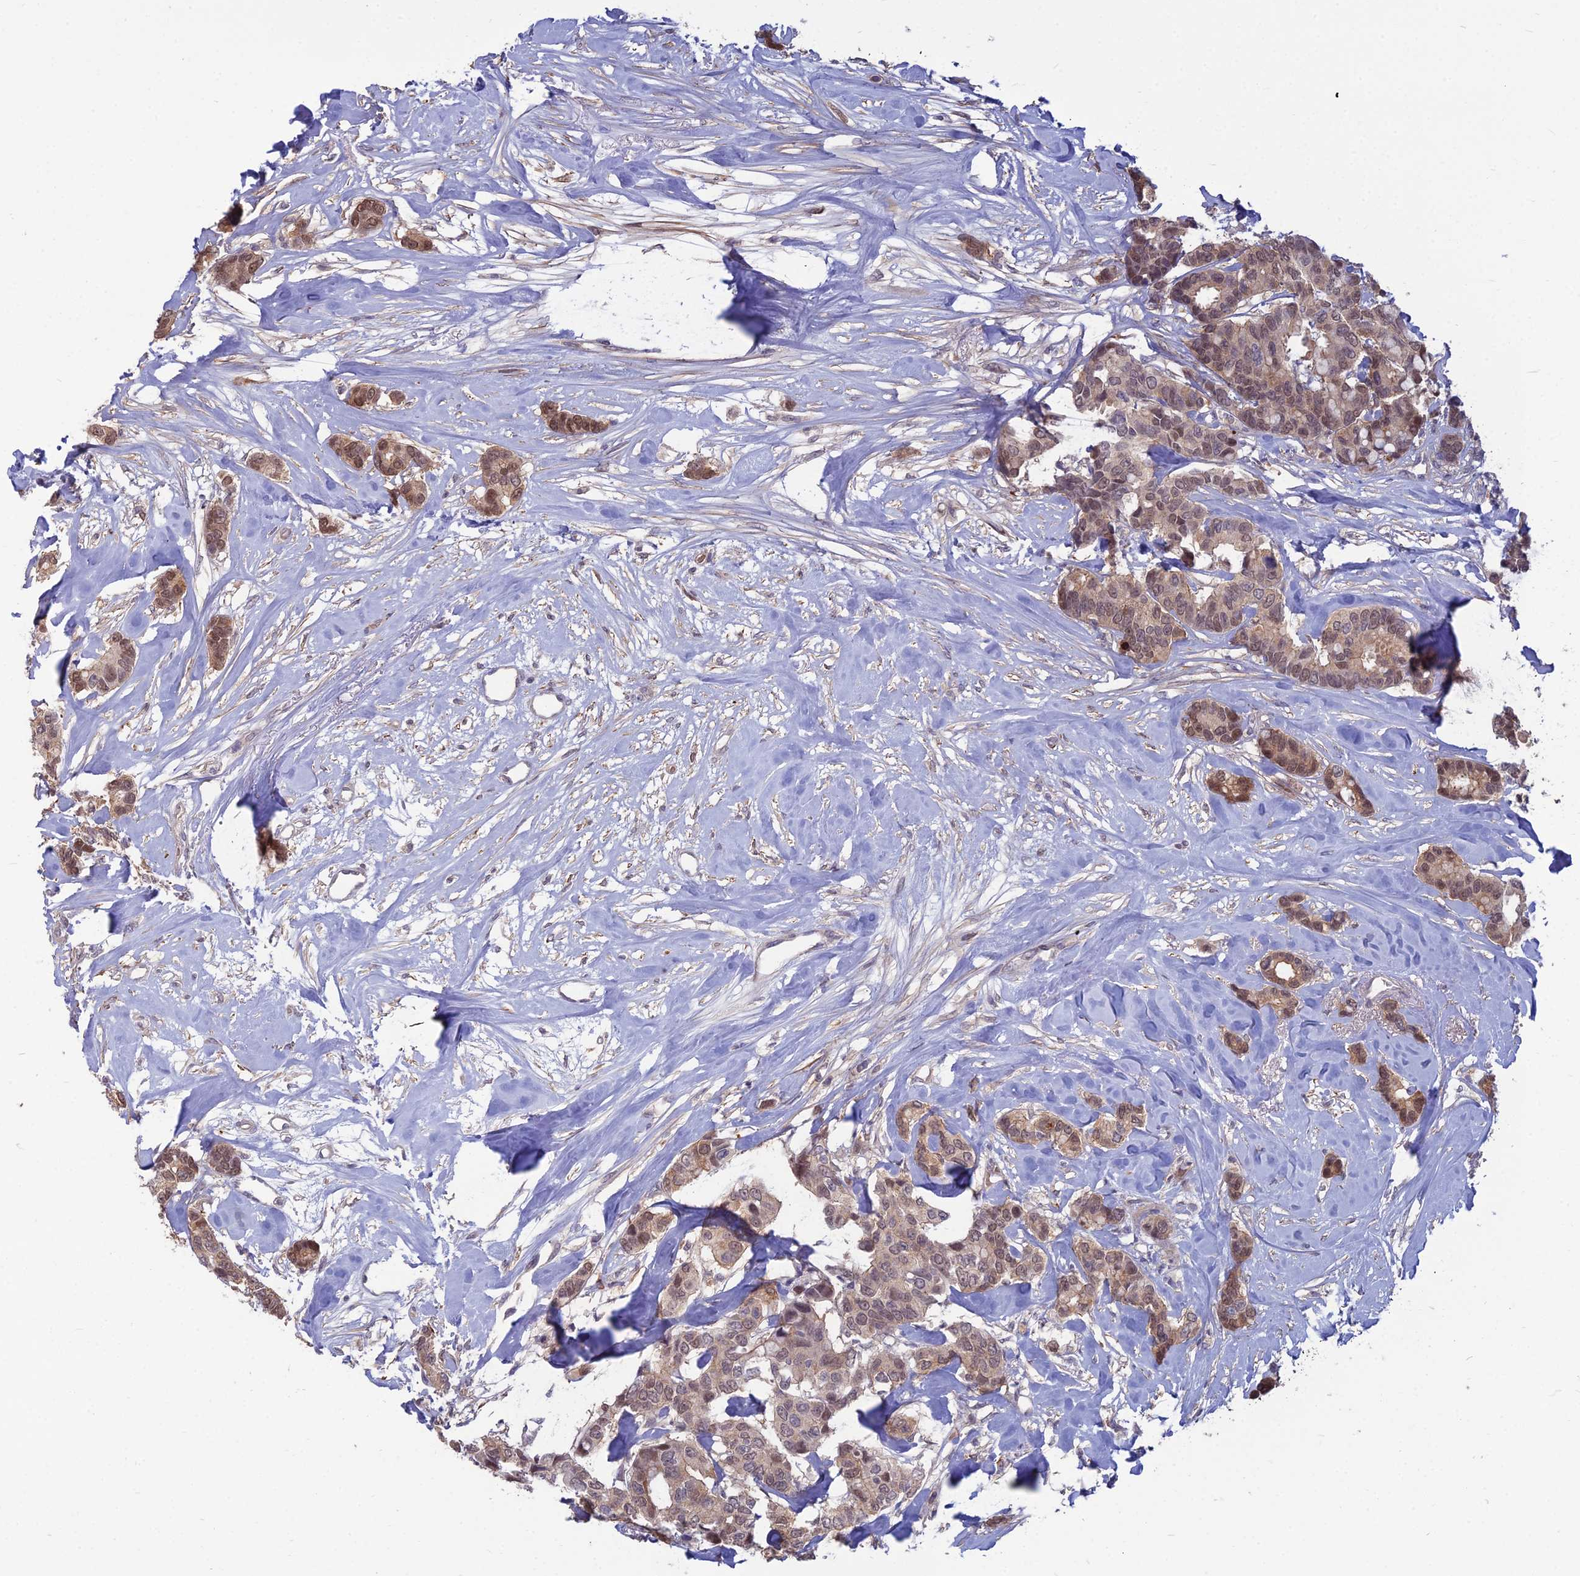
{"staining": {"intensity": "moderate", "quantity": ">75%", "location": "cytoplasmic/membranous,nuclear"}, "tissue": "breast cancer", "cell_type": "Tumor cells", "image_type": "cancer", "snomed": [{"axis": "morphology", "description": "Duct carcinoma"}, {"axis": "topography", "description": "Breast"}], "caption": "Tumor cells display medium levels of moderate cytoplasmic/membranous and nuclear staining in approximately >75% of cells in breast cancer (invasive ductal carcinoma).", "gene": "OPA3", "patient": {"sex": "female", "age": 87}}